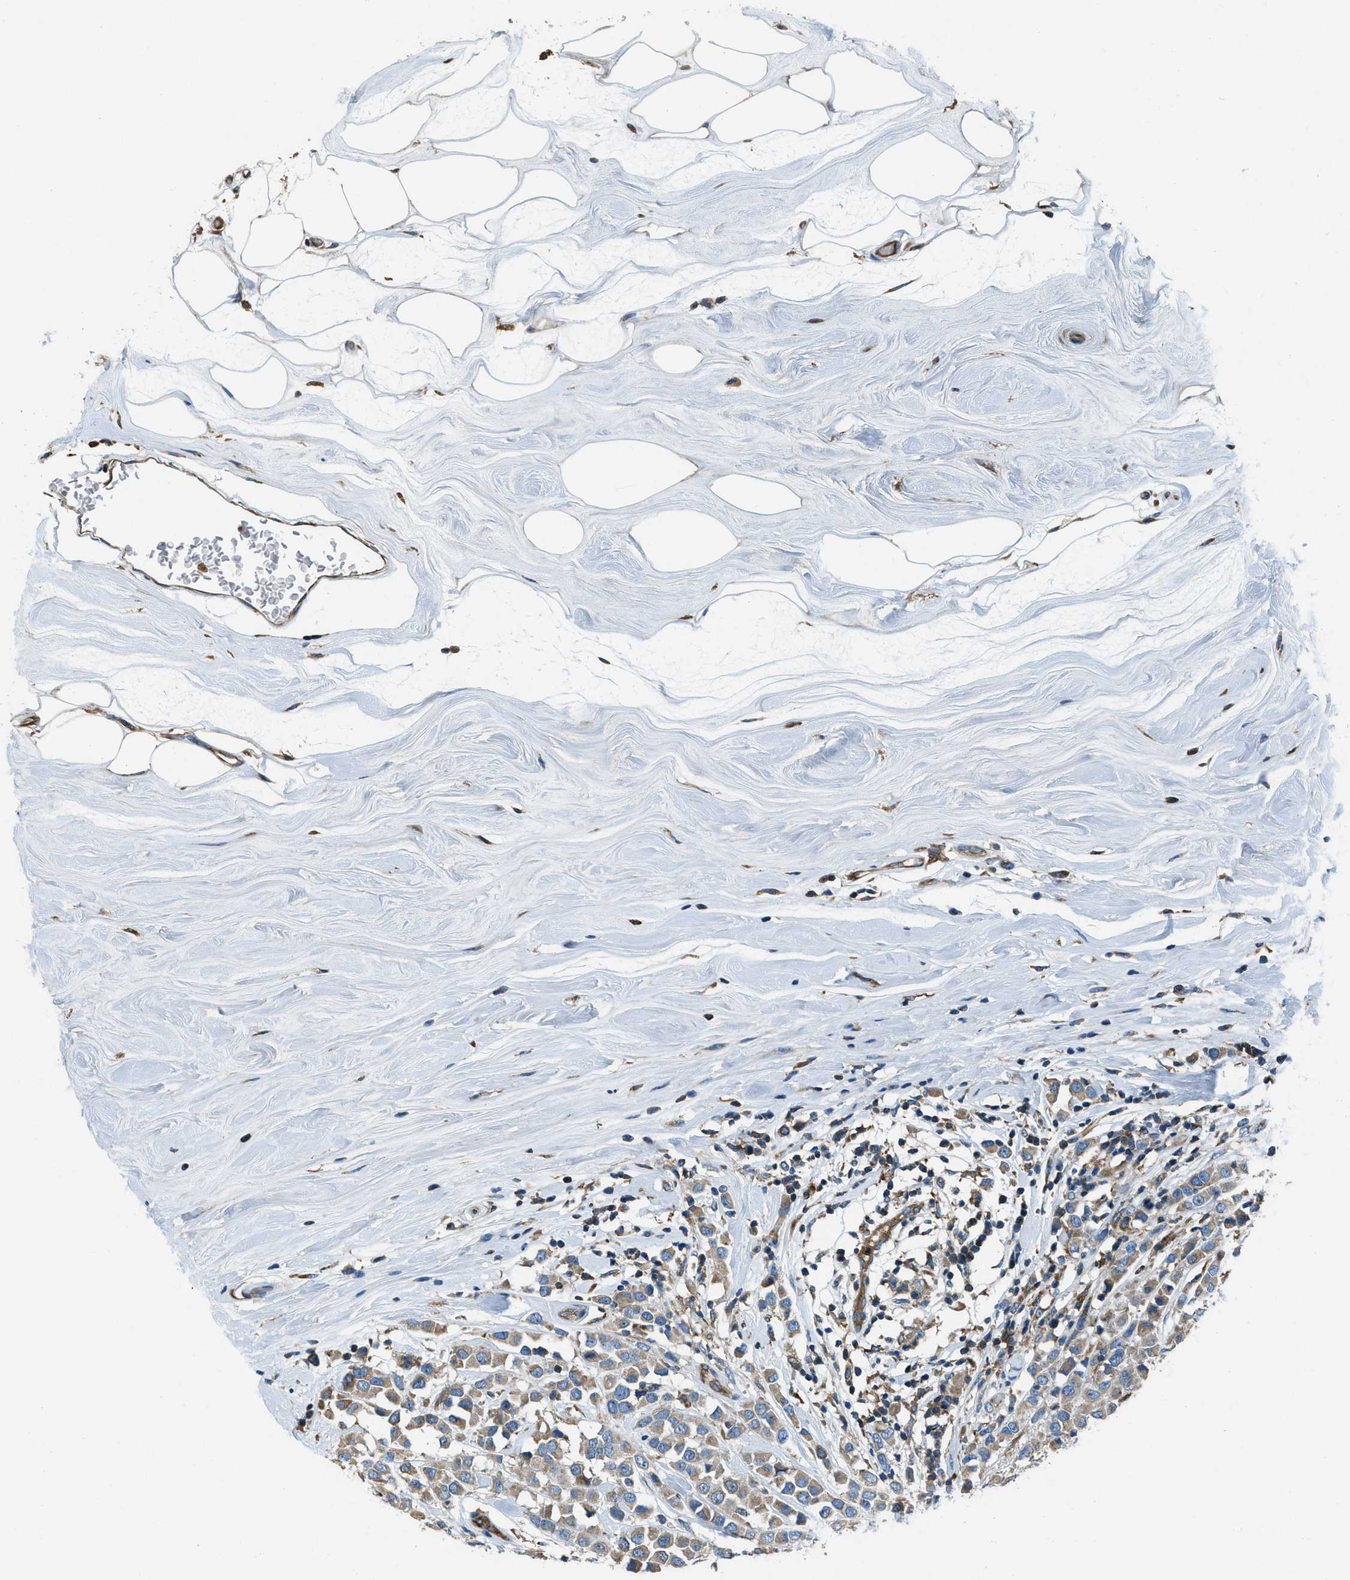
{"staining": {"intensity": "moderate", "quantity": ">75%", "location": "cytoplasmic/membranous"}, "tissue": "breast cancer", "cell_type": "Tumor cells", "image_type": "cancer", "snomed": [{"axis": "morphology", "description": "Duct carcinoma"}, {"axis": "topography", "description": "Breast"}], "caption": "Breast cancer stained with a brown dye exhibits moderate cytoplasmic/membranous positive expression in approximately >75% of tumor cells.", "gene": "GIMAP8", "patient": {"sex": "female", "age": 61}}